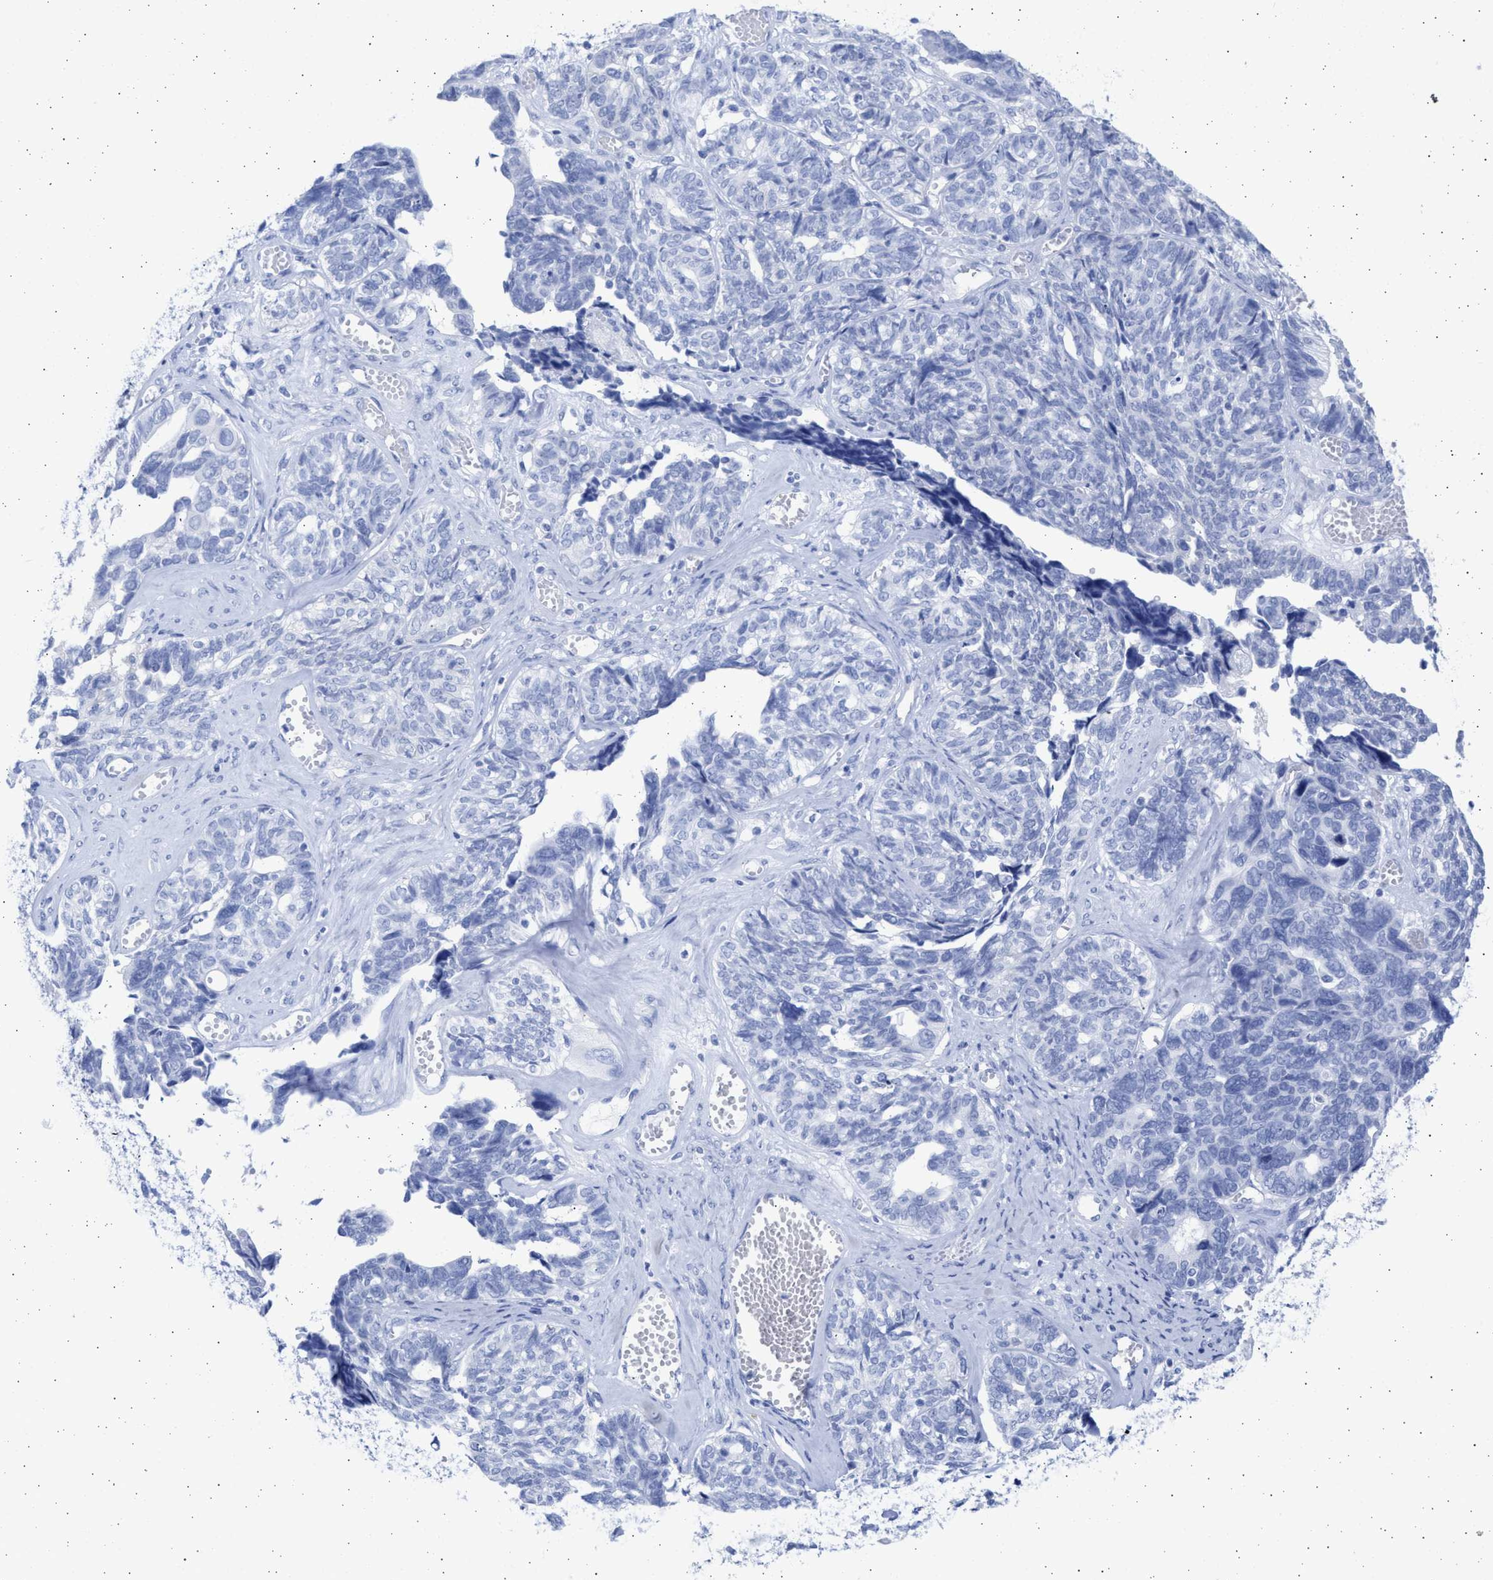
{"staining": {"intensity": "negative", "quantity": "none", "location": "none"}, "tissue": "ovarian cancer", "cell_type": "Tumor cells", "image_type": "cancer", "snomed": [{"axis": "morphology", "description": "Cystadenocarcinoma, serous, NOS"}, {"axis": "topography", "description": "Ovary"}], "caption": "An image of human serous cystadenocarcinoma (ovarian) is negative for staining in tumor cells. The staining was performed using DAB to visualize the protein expression in brown, while the nuclei were stained in blue with hematoxylin (Magnification: 20x).", "gene": "ALDOC", "patient": {"sex": "female", "age": 79}}